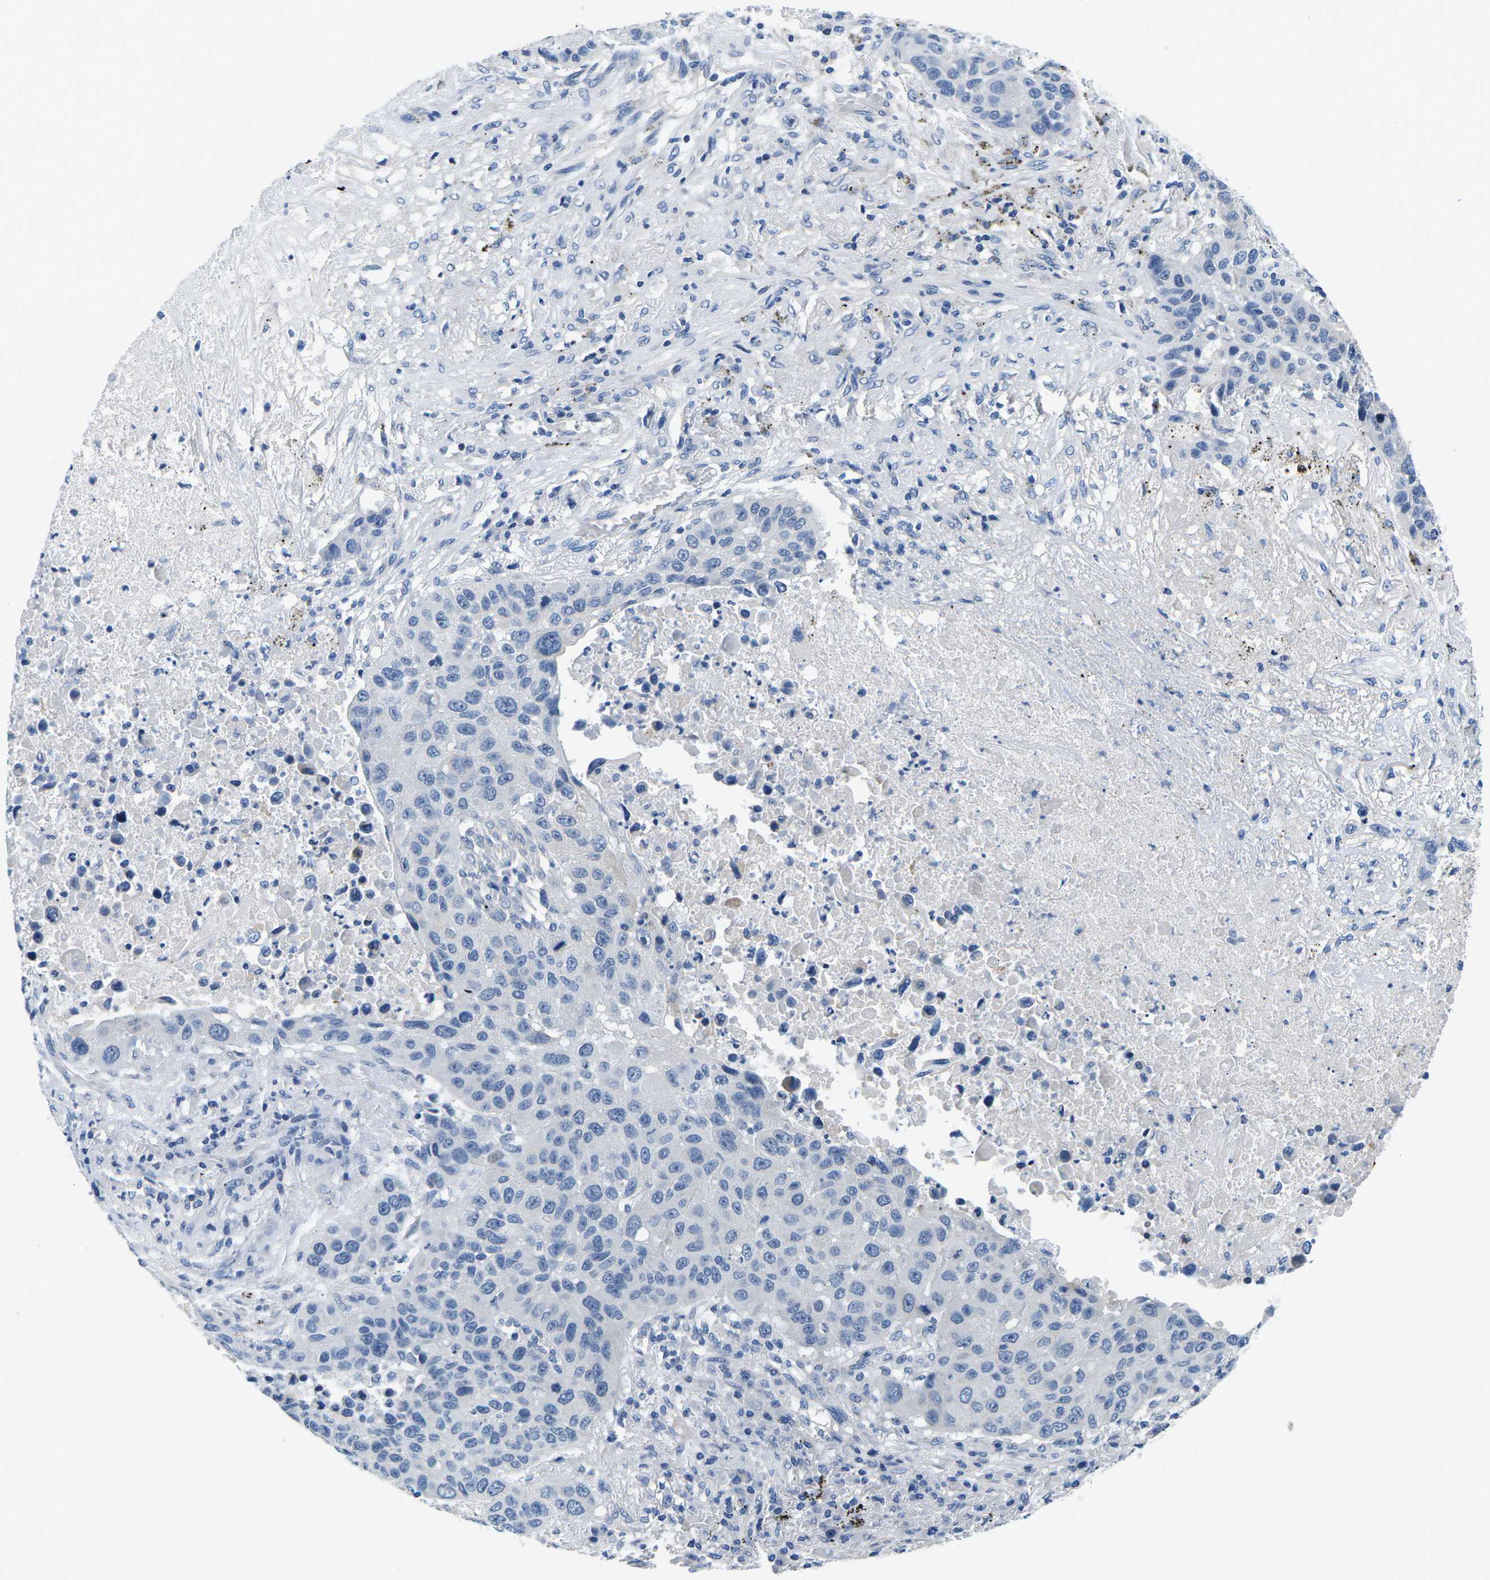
{"staining": {"intensity": "negative", "quantity": "none", "location": "none"}, "tissue": "lung cancer", "cell_type": "Tumor cells", "image_type": "cancer", "snomed": [{"axis": "morphology", "description": "Squamous cell carcinoma, NOS"}, {"axis": "topography", "description": "Lung"}], "caption": "Immunohistochemistry (IHC) of squamous cell carcinoma (lung) demonstrates no staining in tumor cells. (DAB immunohistochemistry (IHC), high magnification).", "gene": "TSPAN2", "patient": {"sex": "male", "age": 57}}